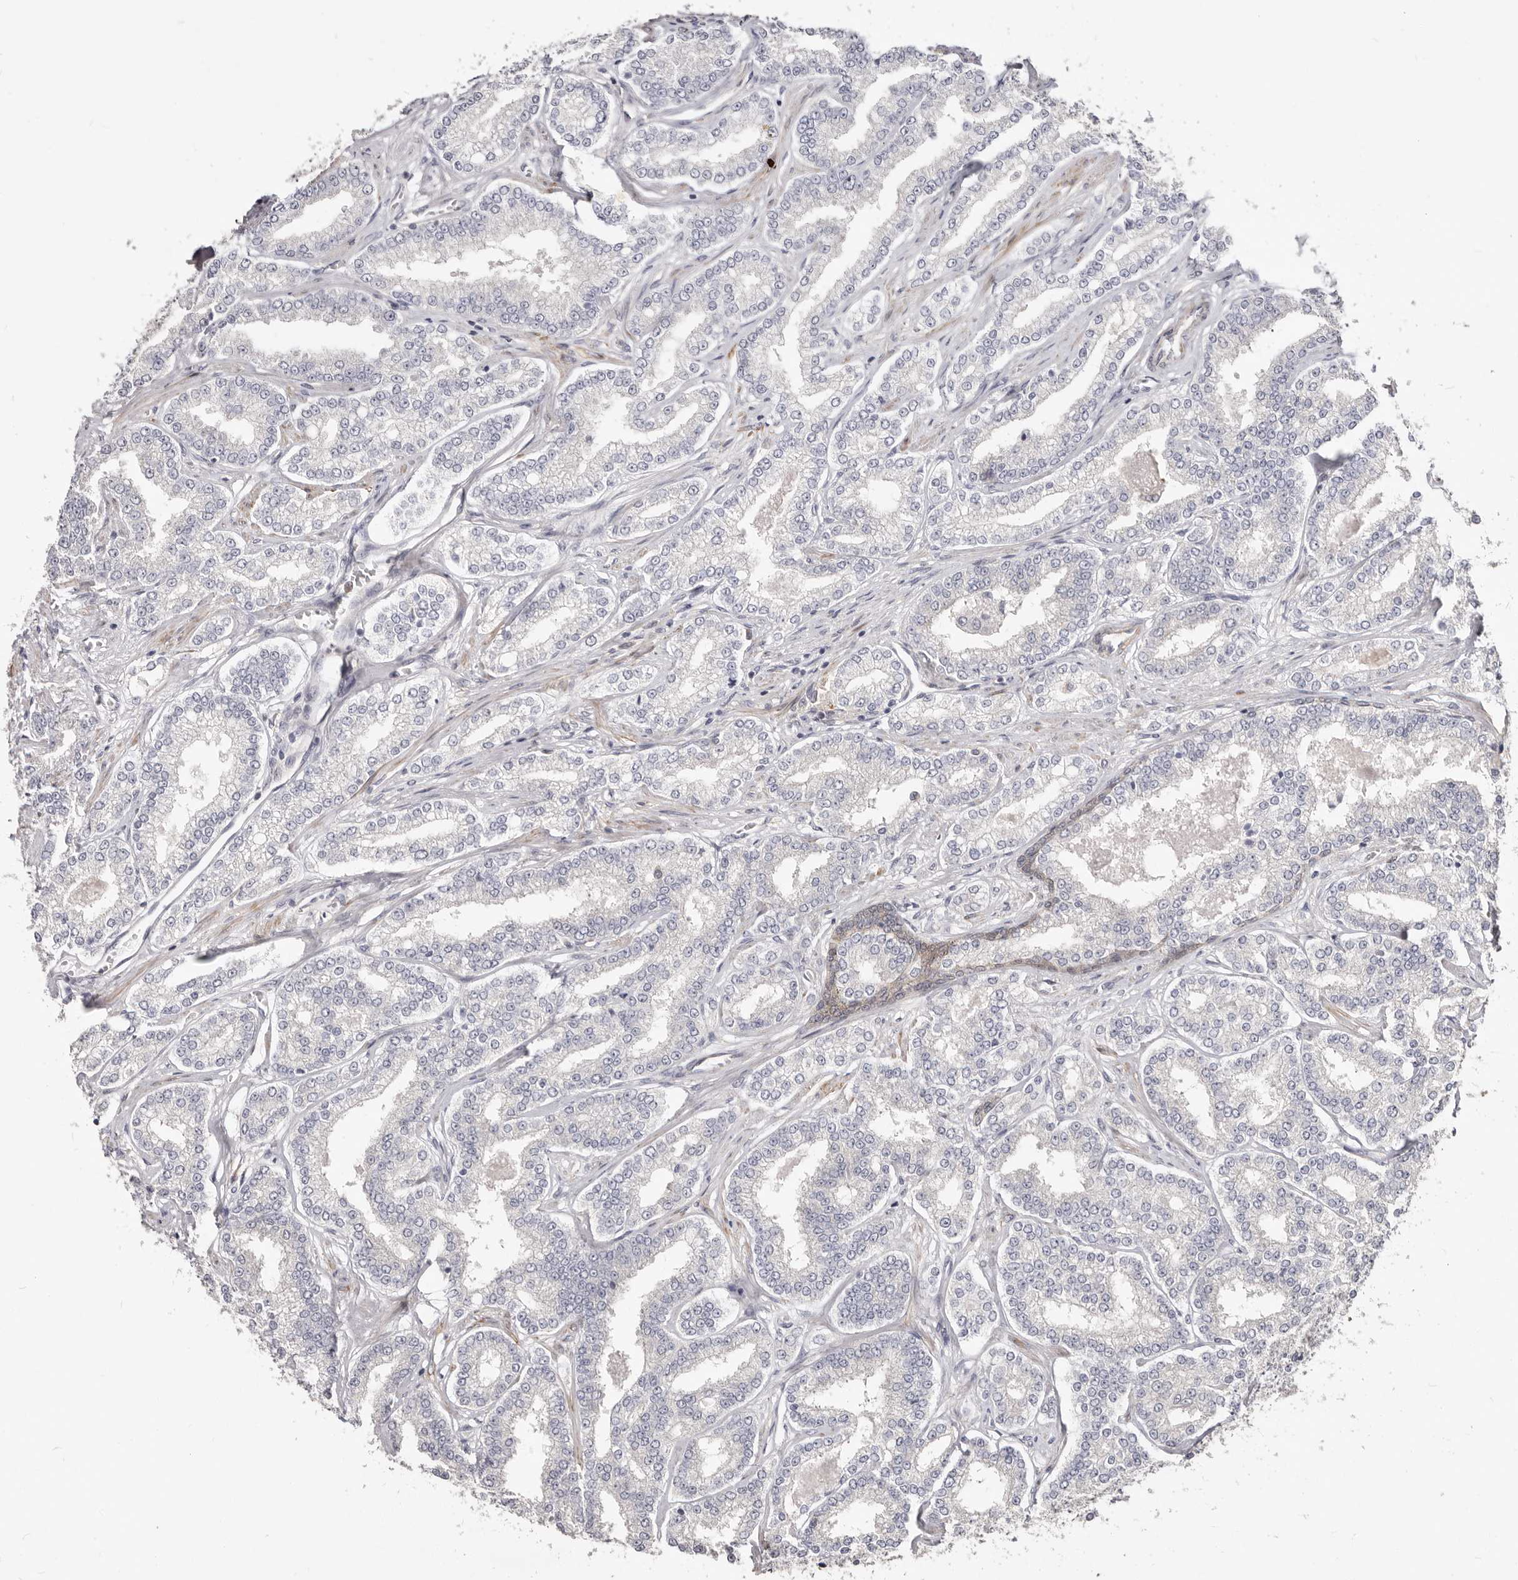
{"staining": {"intensity": "negative", "quantity": "none", "location": "none"}, "tissue": "prostate cancer", "cell_type": "Tumor cells", "image_type": "cancer", "snomed": [{"axis": "morphology", "description": "Normal tissue, NOS"}, {"axis": "morphology", "description": "Adenocarcinoma, High grade"}, {"axis": "topography", "description": "Prostate"}], "caption": "Photomicrograph shows no protein expression in tumor cells of prostate cancer (high-grade adenocarcinoma) tissue.", "gene": "GPATCH4", "patient": {"sex": "male", "age": 83}}